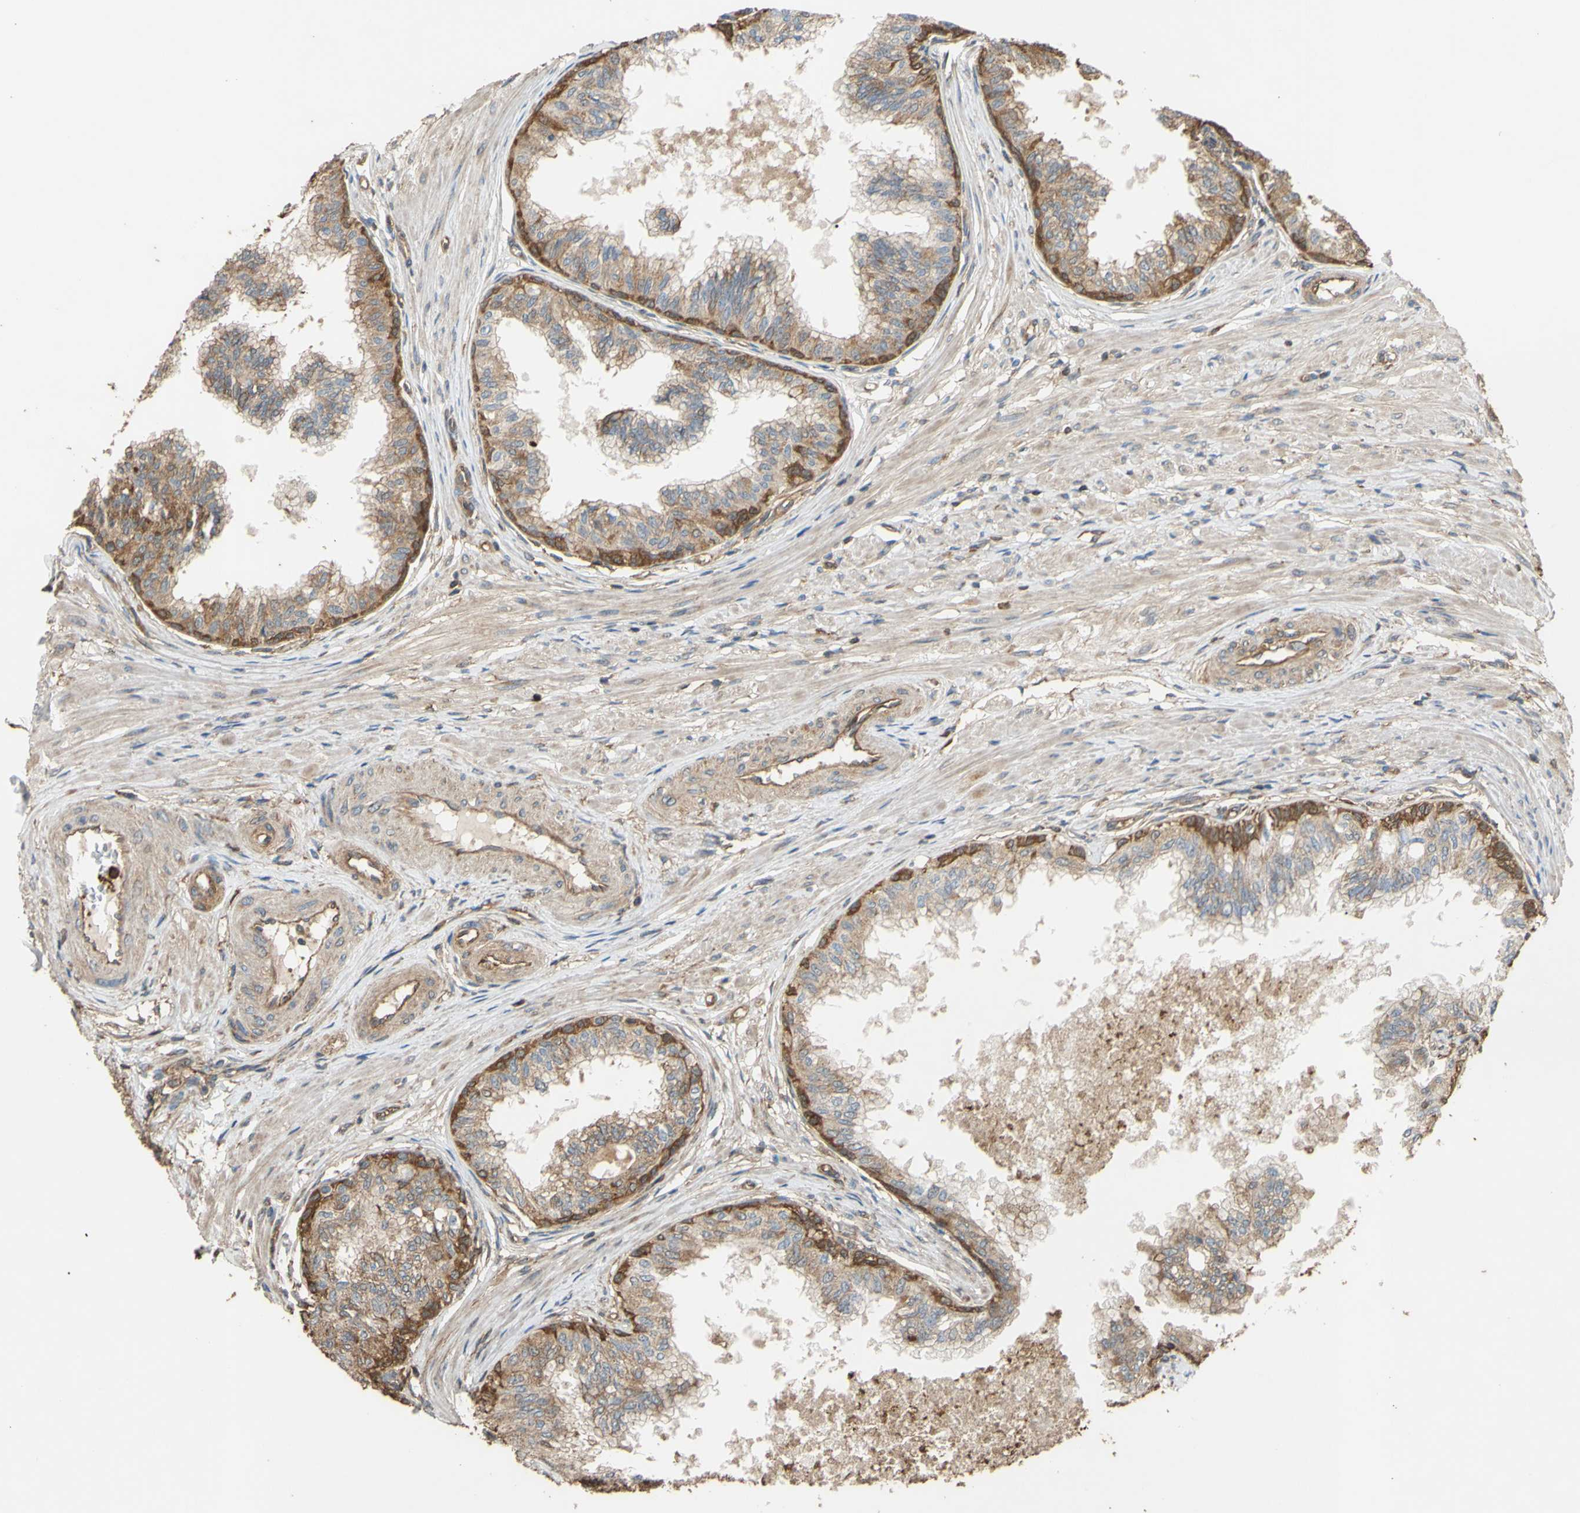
{"staining": {"intensity": "strong", "quantity": ">75%", "location": "cytoplasmic/membranous"}, "tissue": "prostate", "cell_type": "Glandular cells", "image_type": "normal", "snomed": [{"axis": "morphology", "description": "Normal tissue, NOS"}, {"axis": "topography", "description": "Prostate"}, {"axis": "topography", "description": "Seminal veicle"}], "caption": "Immunohistochemistry (IHC) staining of unremarkable prostate, which reveals high levels of strong cytoplasmic/membranous staining in about >75% of glandular cells indicating strong cytoplasmic/membranous protein positivity. The staining was performed using DAB (3,3'-diaminobenzidine) (brown) for protein detection and nuclei were counterstained in hematoxylin (blue).", "gene": "CTTN", "patient": {"sex": "male", "age": 60}}